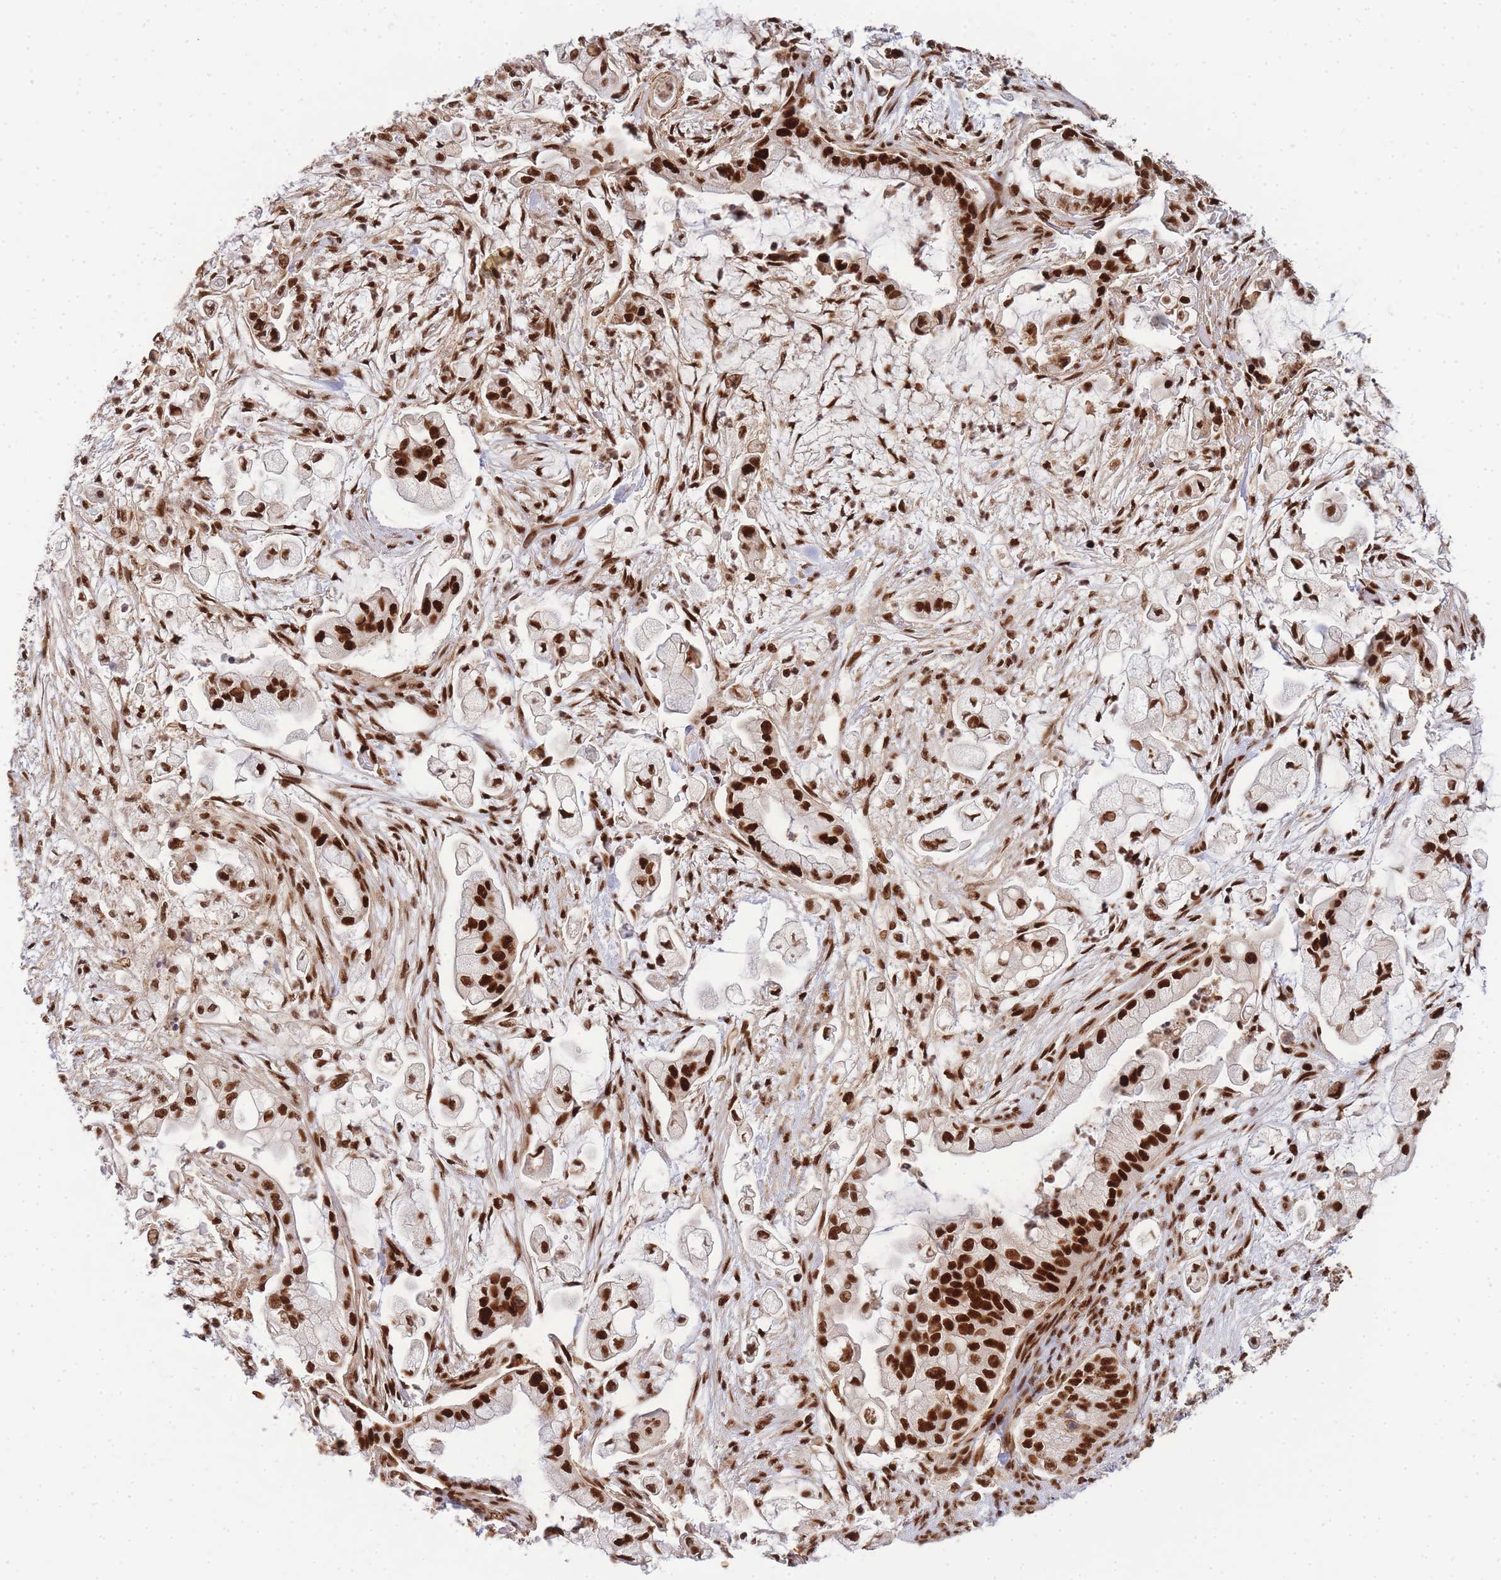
{"staining": {"intensity": "strong", "quantity": ">75%", "location": "nuclear"}, "tissue": "pancreatic cancer", "cell_type": "Tumor cells", "image_type": "cancer", "snomed": [{"axis": "morphology", "description": "Adenocarcinoma, NOS"}, {"axis": "topography", "description": "Pancreas"}], "caption": "Strong nuclear staining for a protein is identified in approximately >75% of tumor cells of adenocarcinoma (pancreatic) using immunohistochemistry.", "gene": "PRKDC", "patient": {"sex": "female", "age": 69}}